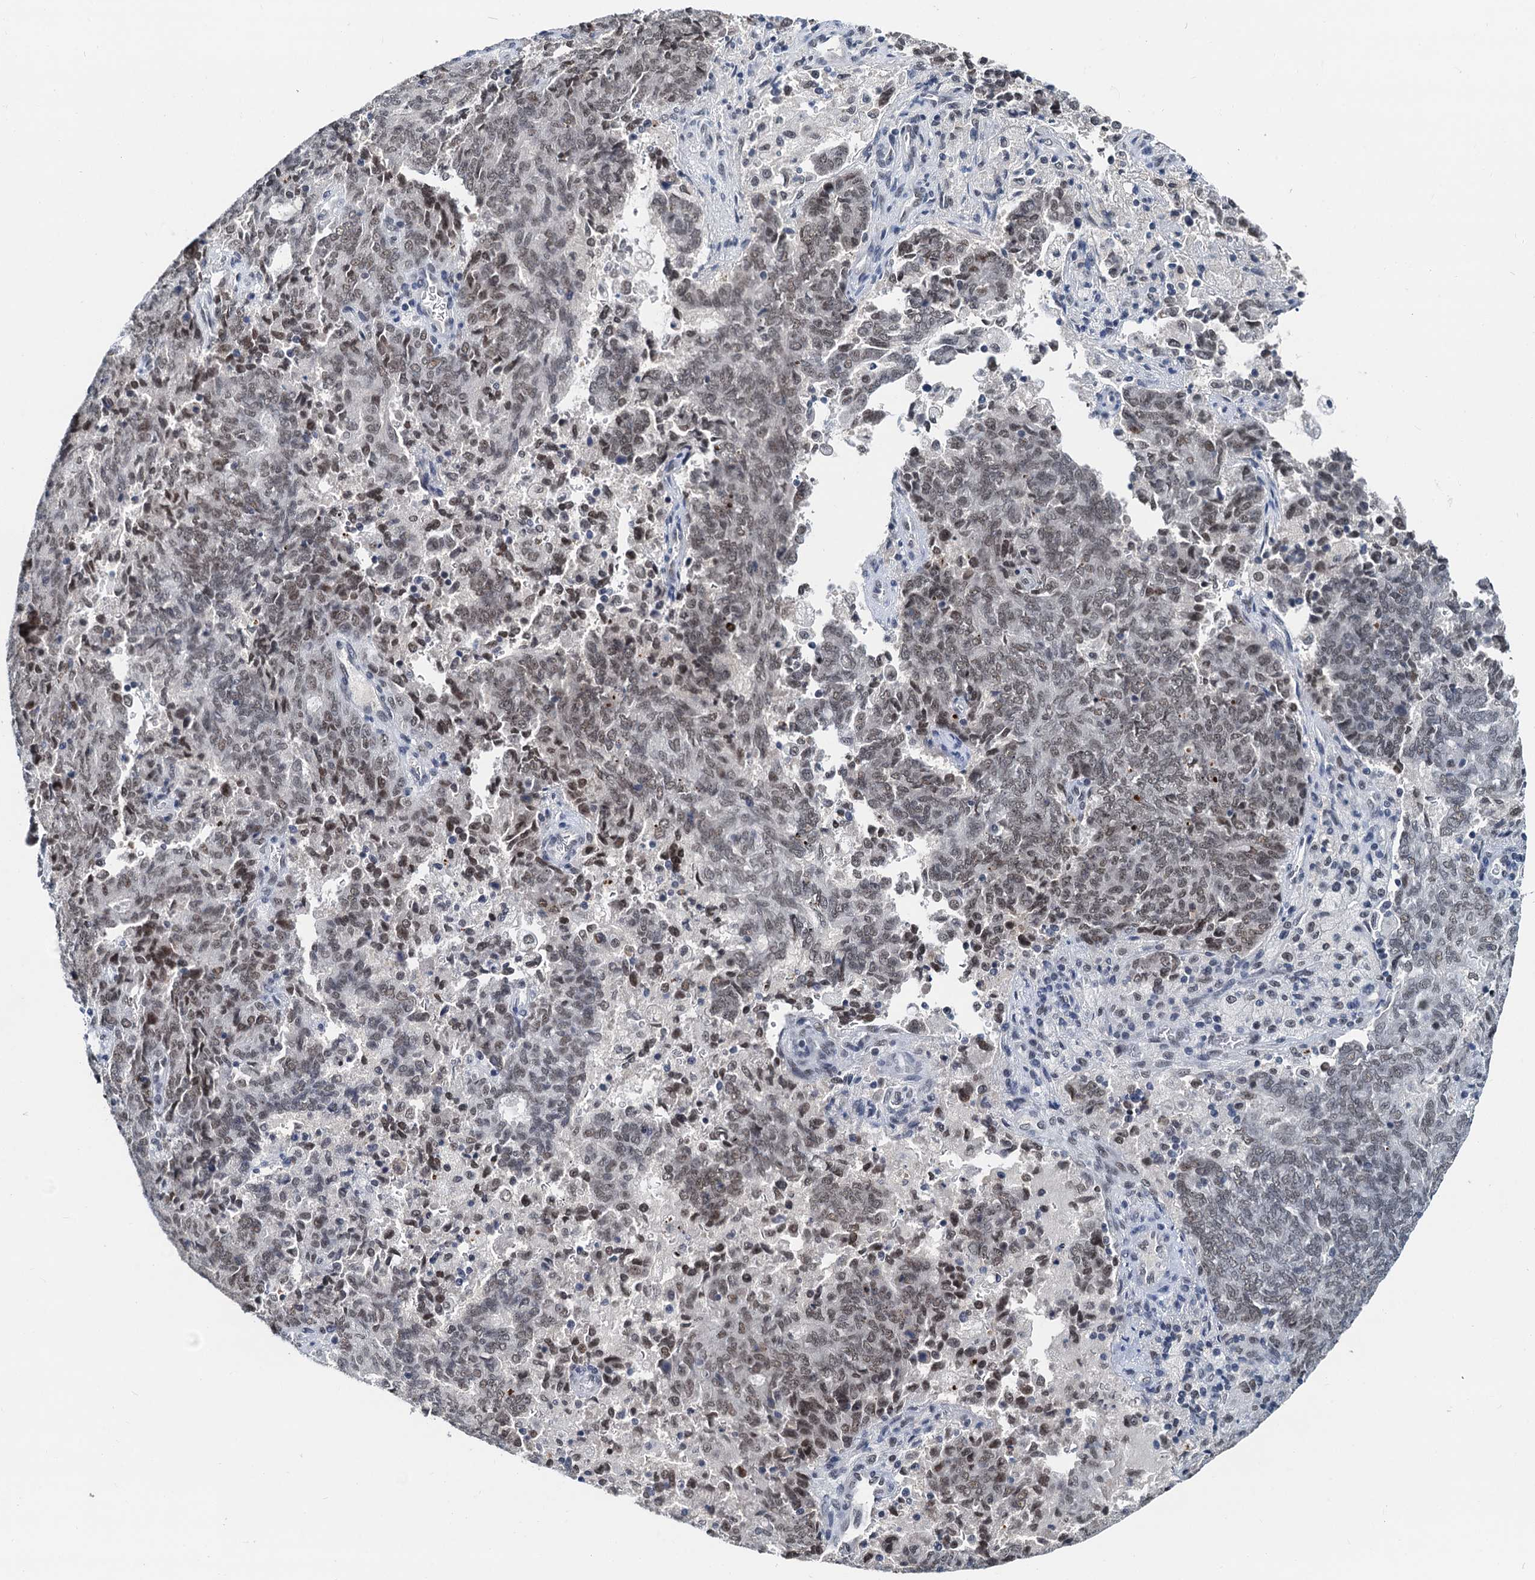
{"staining": {"intensity": "weak", "quantity": ">75%", "location": "nuclear"}, "tissue": "endometrial cancer", "cell_type": "Tumor cells", "image_type": "cancer", "snomed": [{"axis": "morphology", "description": "Adenocarcinoma, NOS"}, {"axis": "topography", "description": "Endometrium"}], "caption": "This photomicrograph exhibits endometrial adenocarcinoma stained with immunohistochemistry to label a protein in brown. The nuclear of tumor cells show weak positivity for the protein. Nuclei are counter-stained blue.", "gene": "SNRPD1", "patient": {"sex": "female", "age": 80}}